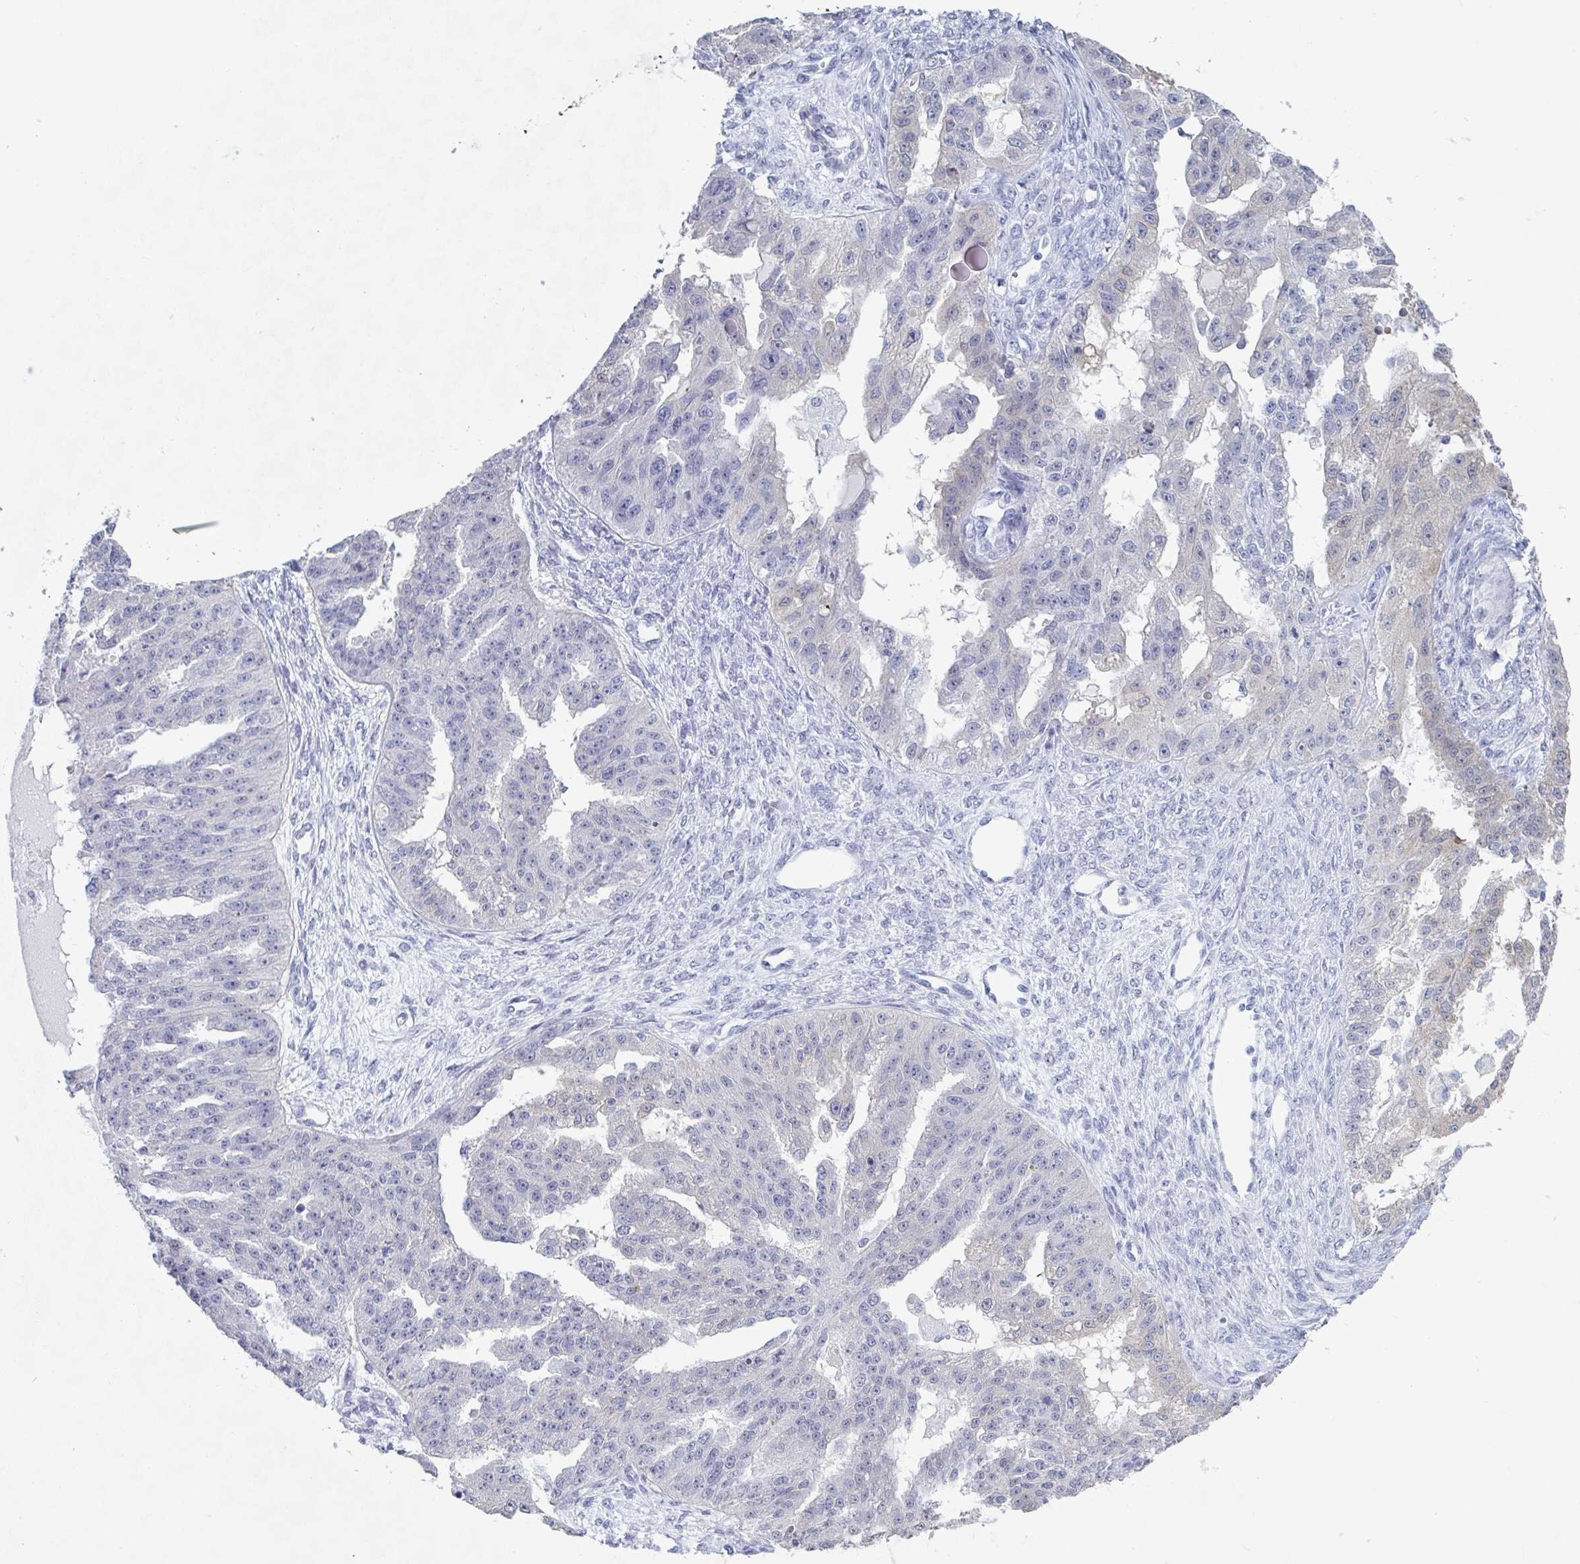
{"staining": {"intensity": "negative", "quantity": "none", "location": "none"}, "tissue": "ovarian cancer", "cell_type": "Tumor cells", "image_type": "cancer", "snomed": [{"axis": "morphology", "description": "Cystadenocarcinoma, serous, NOS"}, {"axis": "topography", "description": "Ovary"}], "caption": "Tumor cells show no significant staining in serous cystadenocarcinoma (ovarian). Brightfield microscopy of immunohistochemistry (IHC) stained with DAB (brown) and hematoxylin (blue), captured at high magnification.", "gene": "FOXA1", "patient": {"sex": "female", "age": 58}}